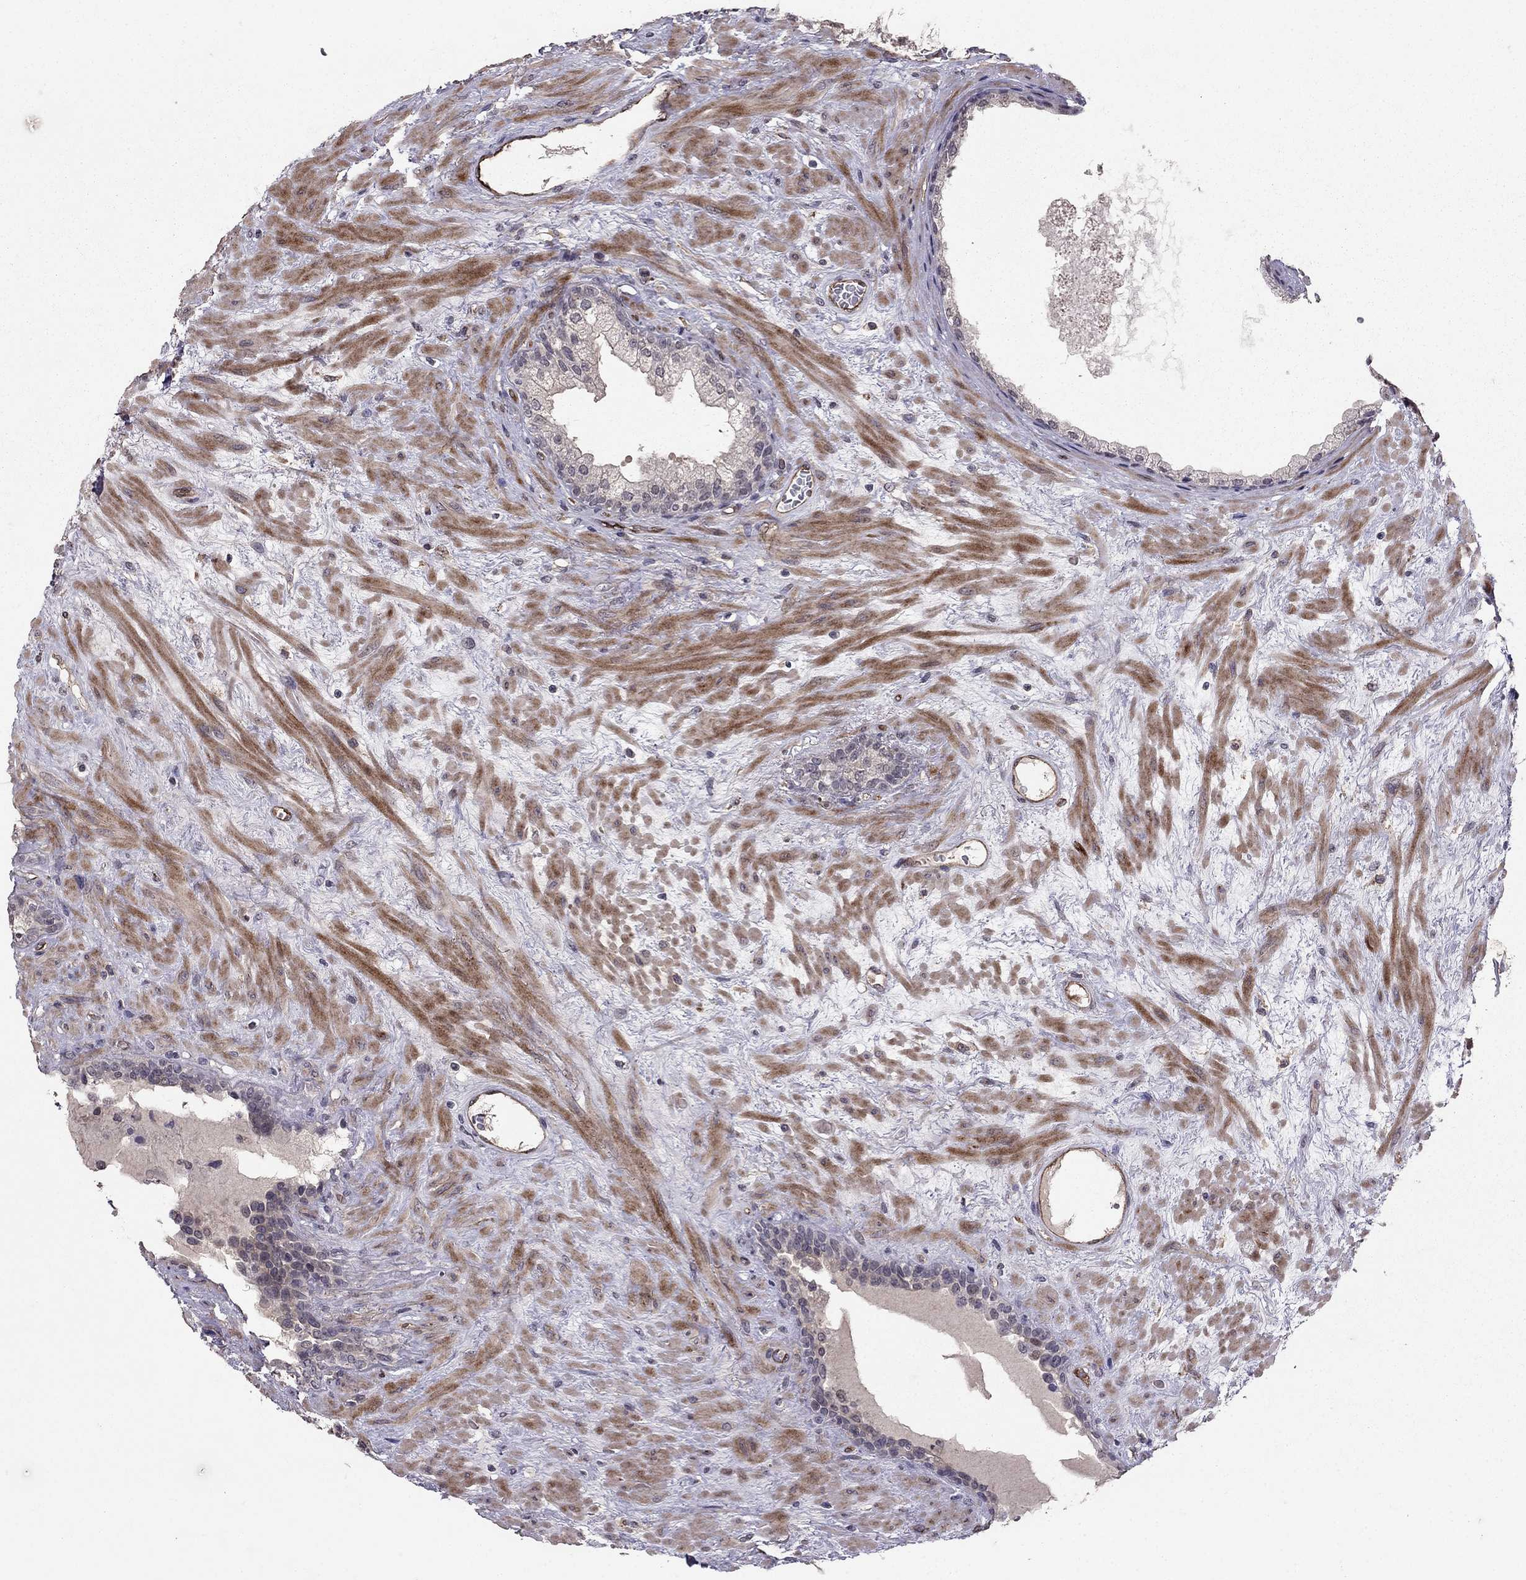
{"staining": {"intensity": "negative", "quantity": "none", "location": "none"}, "tissue": "prostate", "cell_type": "Glandular cells", "image_type": "normal", "snomed": [{"axis": "morphology", "description": "Normal tissue, NOS"}, {"axis": "topography", "description": "Prostate"}], "caption": "Glandular cells are negative for protein expression in unremarkable human prostate. (Brightfield microscopy of DAB immunohistochemistry (IHC) at high magnification).", "gene": "RASIP1", "patient": {"sex": "male", "age": 63}}